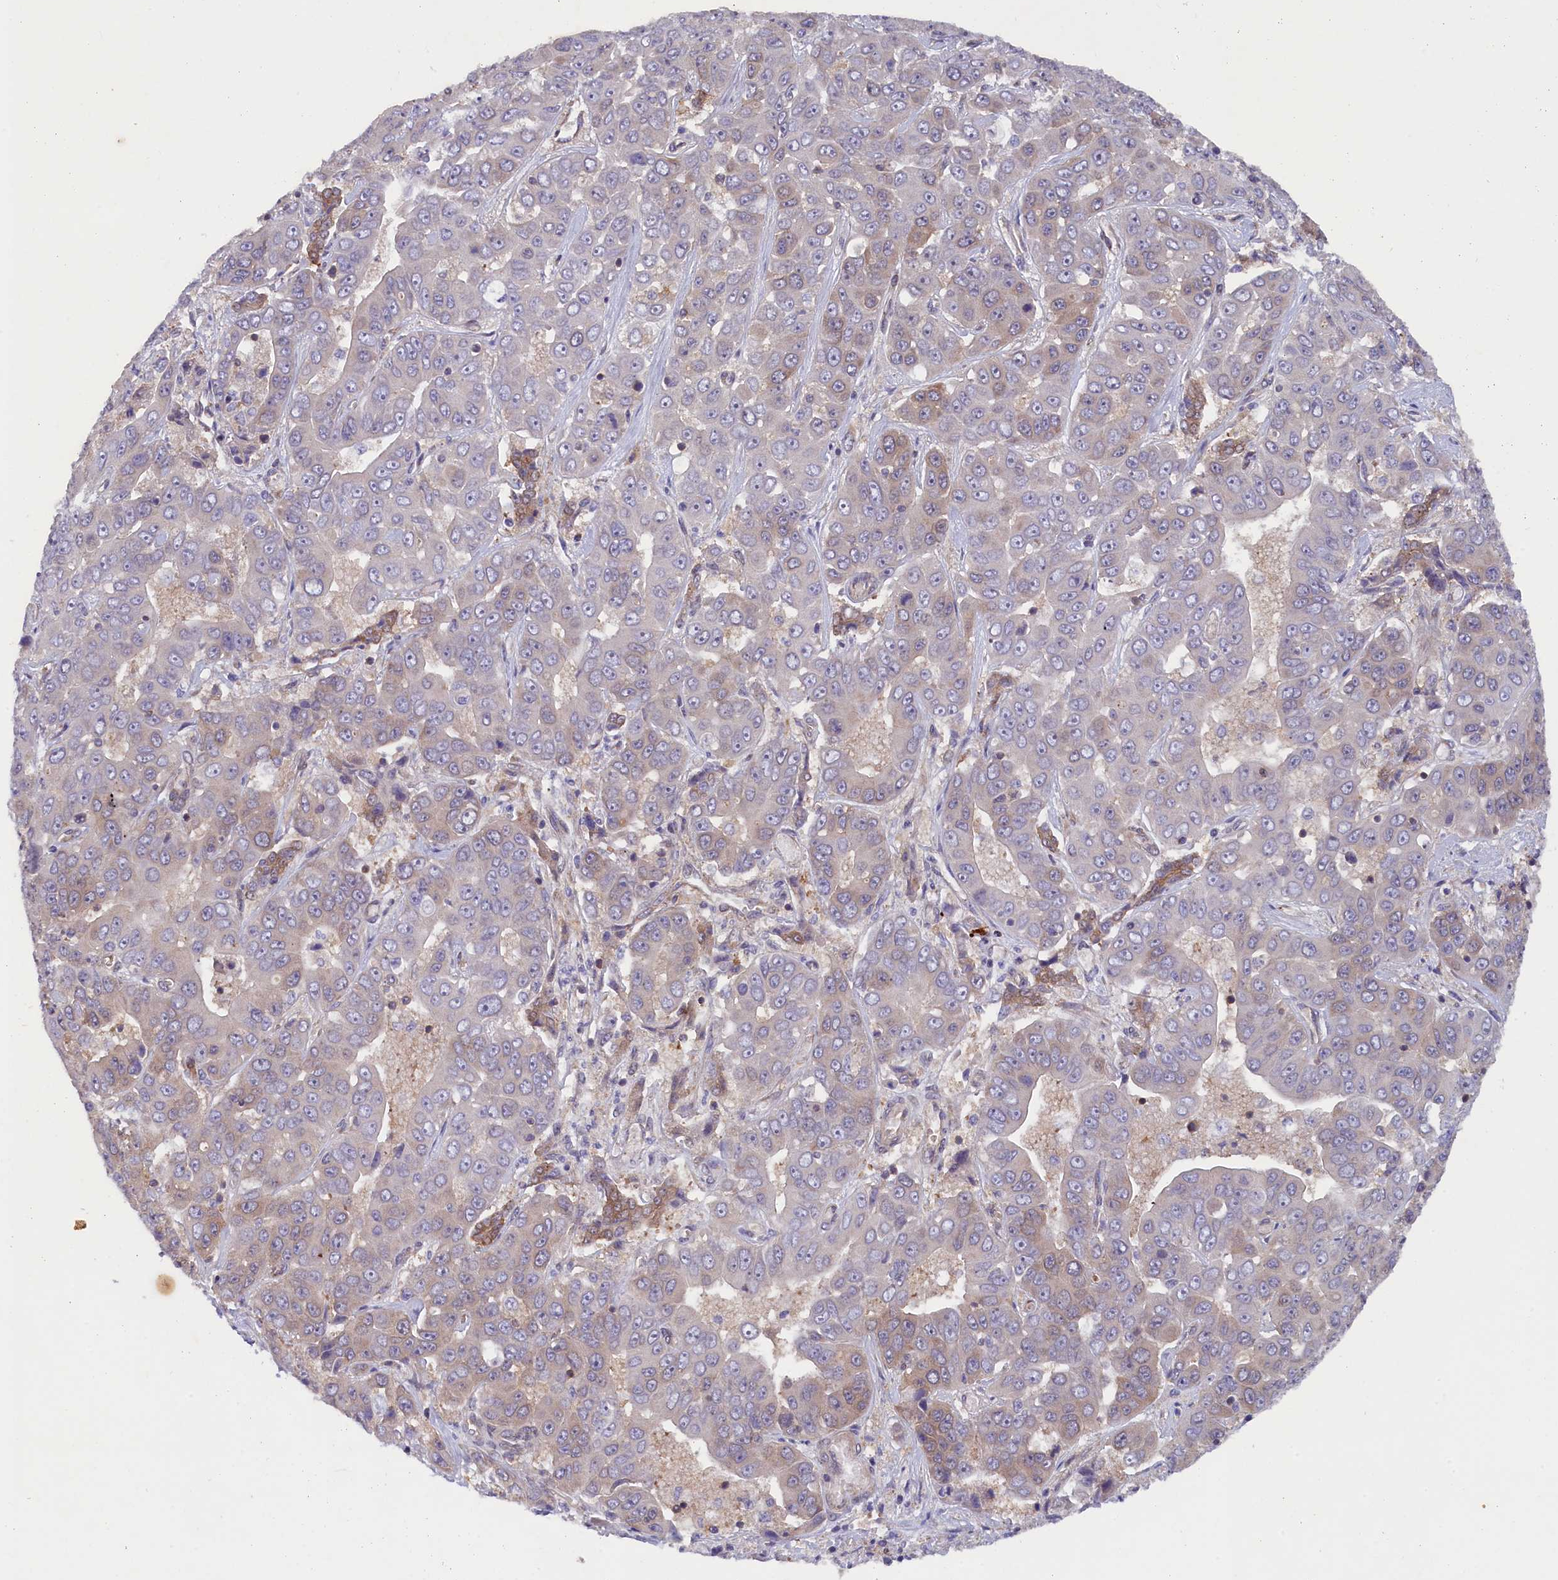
{"staining": {"intensity": "weak", "quantity": "<25%", "location": "cytoplasmic/membranous"}, "tissue": "liver cancer", "cell_type": "Tumor cells", "image_type": "cancer", "snomed": [{"axis": "morphology", "description": "Cholangiocarcinoma"}, {"axis": "topography", "description": "Liver"}], "caption": "An IHC photomicrograph of cholangiocarcinoma (liver) is shown. There is no staining in tumor cells of cholangiocarcinoma (liver).", "gene": "JPT2", "patient": {"sex": "female", "age": 52}}